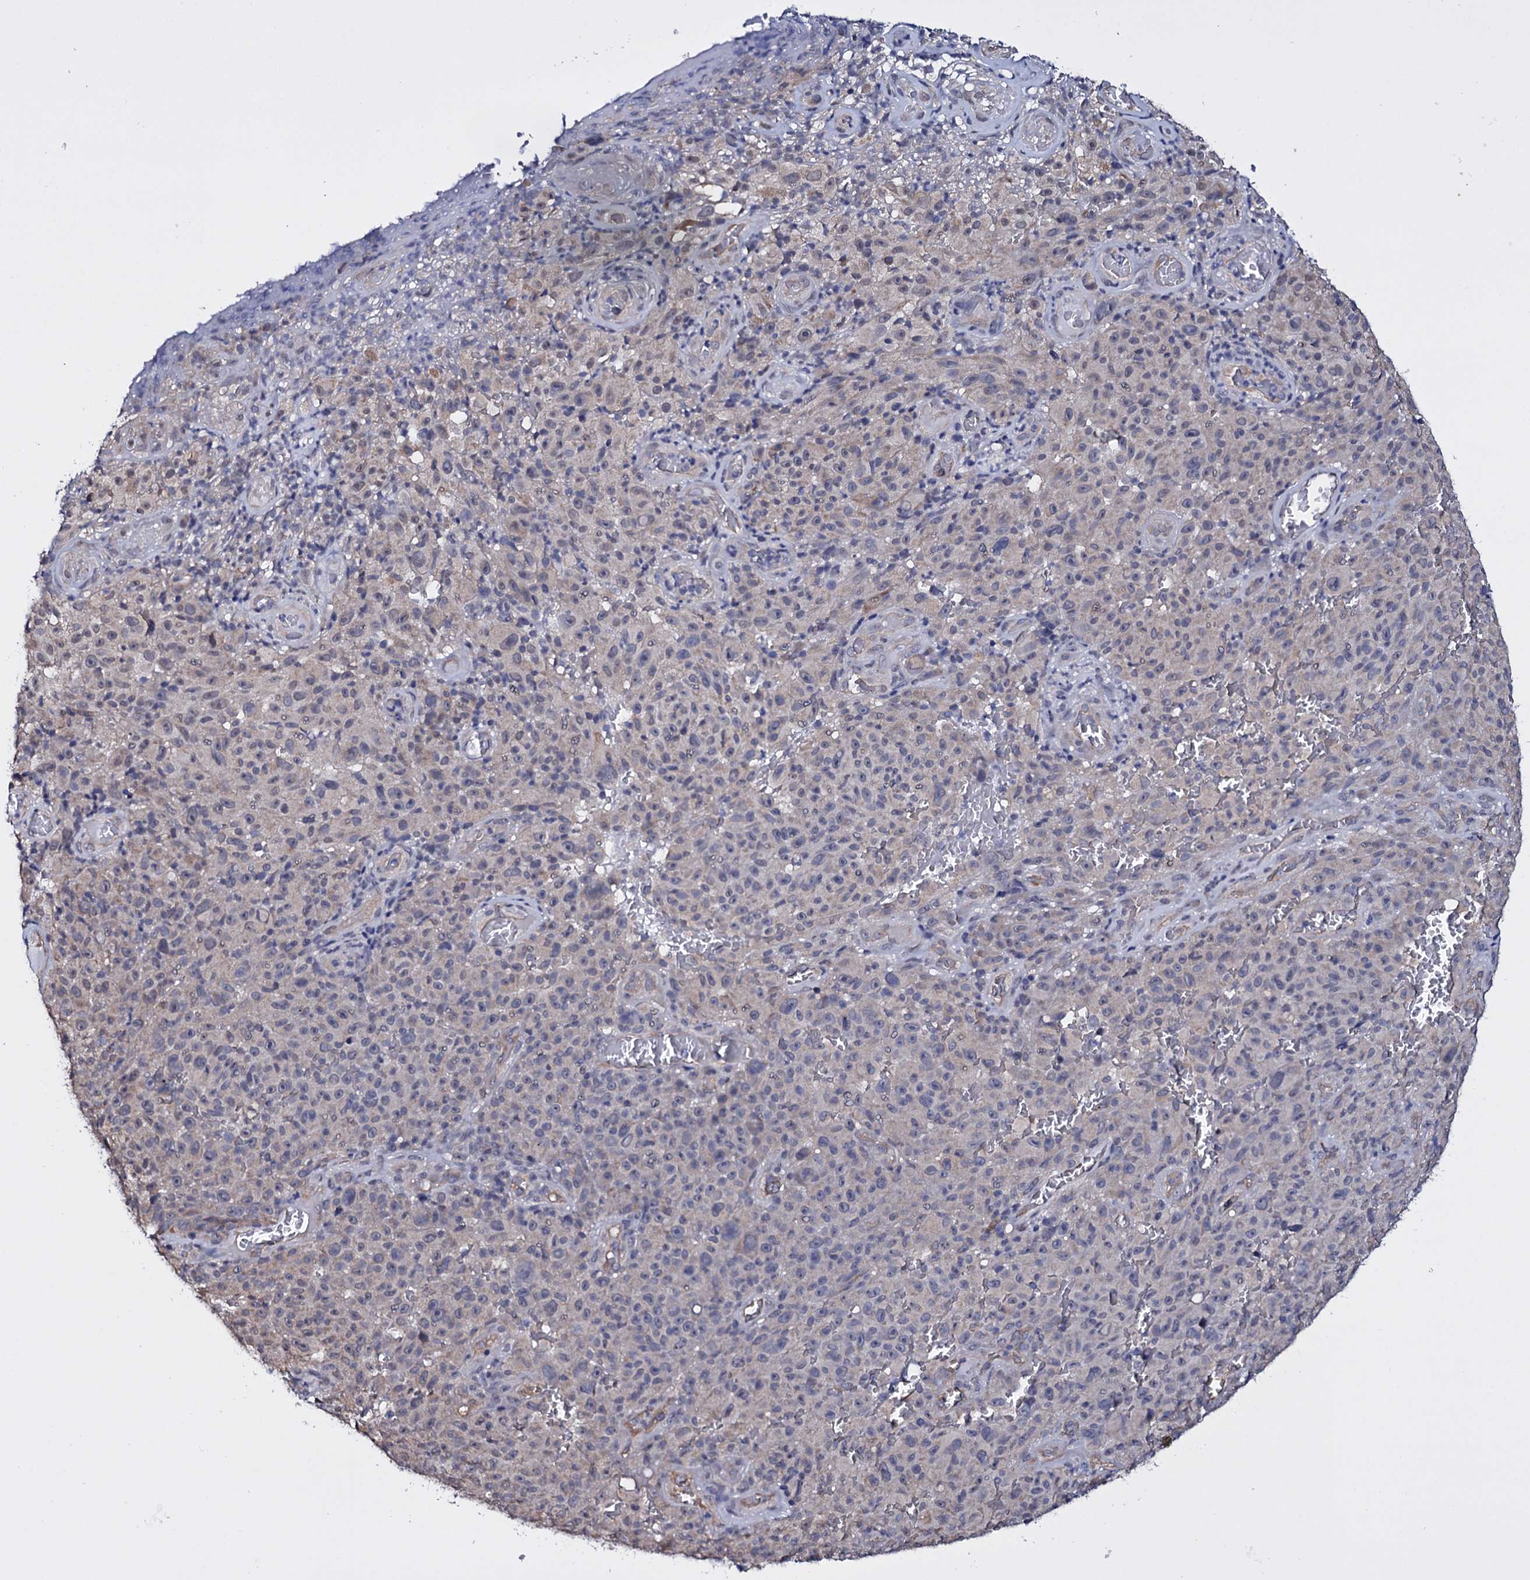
{"staining": {"intensity": "negative", "quantity": "none", "location": "none"}, "tissue": "melanoma", "cell_type": "Tumor cells", "image_type": "cancer", "snomed": [{"axis": "morphology", "description": "Malignant melanoma, NOS"}, {"axis": "topography", "description": "Skin"}], "caption": "A high-resolution image shows IHC staining of malignant melanoma, which reveals no significant expression in tumor cells. Brightfield microscopy of IHC stained with DAB (3,3'-diaminobenzidine) (brown) and hematoxylin (blue), captured at high magnification.", "gene": "GAREM1", "patient": {"sex": "female", "age": 82}}